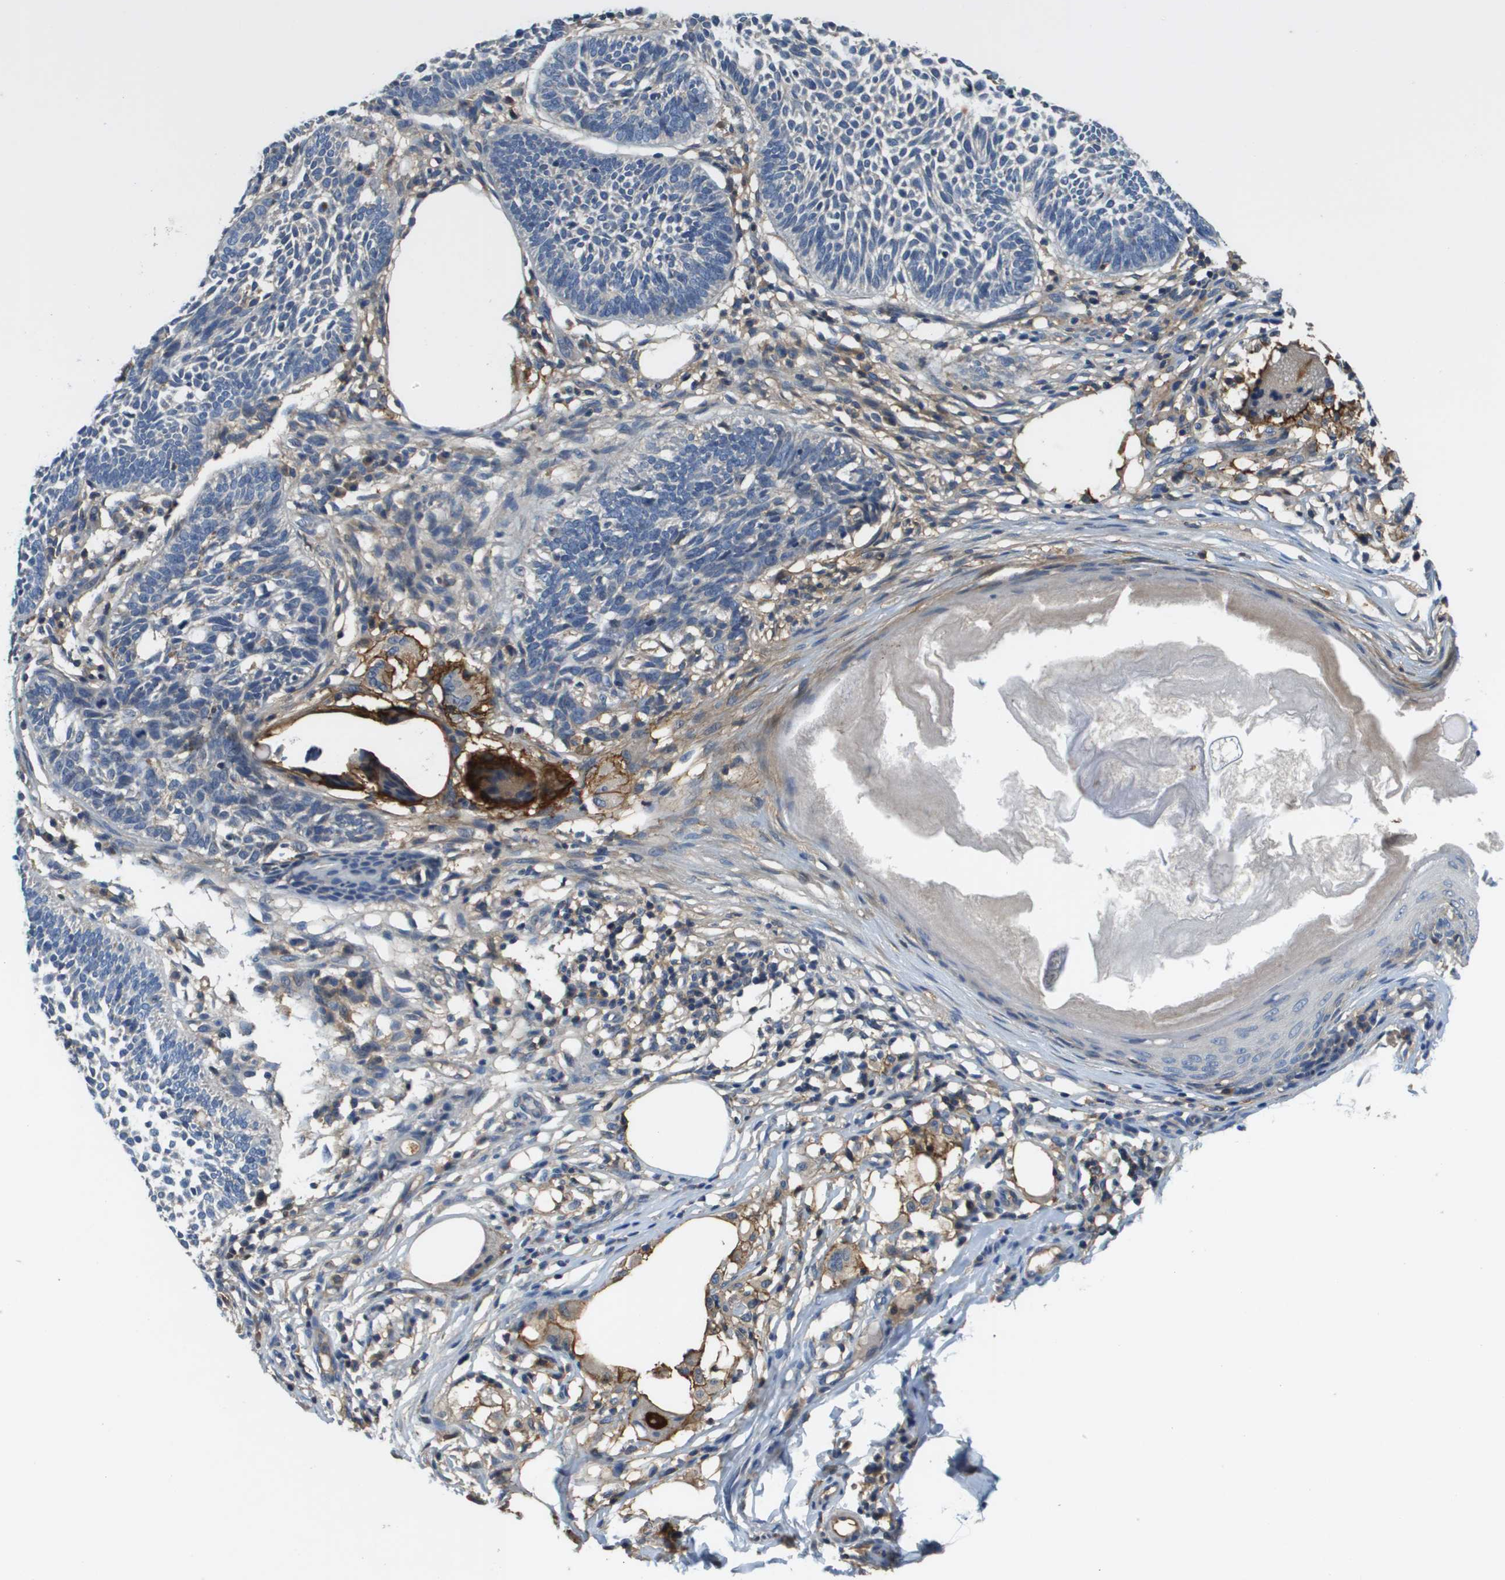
{"staining": {"intensity": "moderate", "quantity": "<25%", "location": "cytoplasmic/membranous"}, "tissue": "skin cancer", "cell_type": "Tumor cells", "image_type": "cancer", "snomed": [{"axis": "morphology", "description": "Normal tissue, NOS"}, {"axis": "morphology", "description": "Basal cell carcinoma"}, {"axis": "topography", "description": "Skin"}], "caption": "Protein expression analysis of human skin cancer (basal cell carcinoma) reveals moderate cytoplasmic/membranous staining in approximately <25% of tumor cells. (DAB (3,3'-diaminobenzidine) = brown stain, brightfield microscopy at high magnification).", "gene": "SLC16A3", "patient": {"sex": "male", "age": 87}}